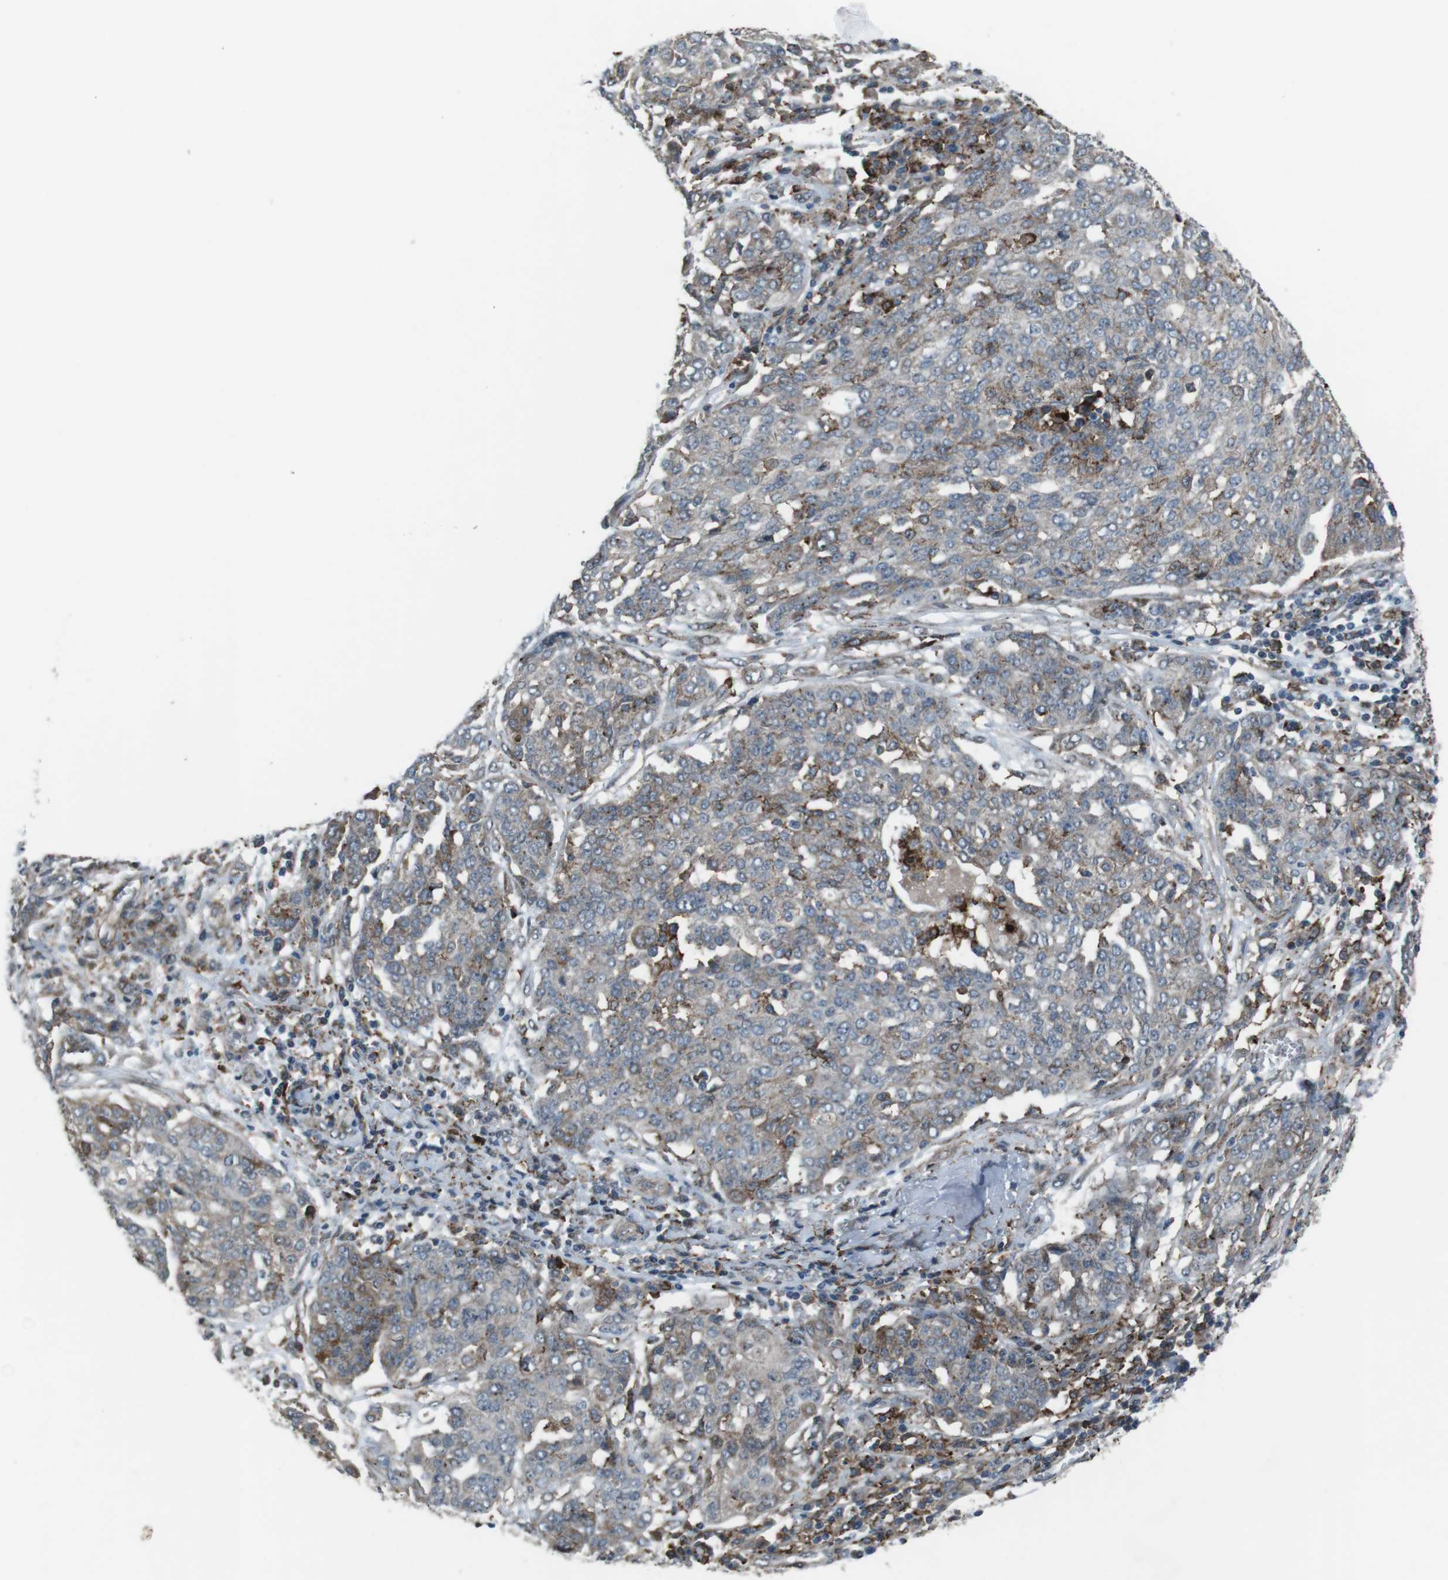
{"staining": {"intensity": "moderate", "quantity": "<25%", "location": "cytoplasmic/membranous"}, "tissue": "ovarian cancer", "cell_type": "Tumor cells", "image_type": "cancer", "snomed": [{"axis": "morphology", "description": "Cystadenocarcinoma, serous, NOS"}, {"axis": "topography", "description": "Soft tissue"}, {"axis": "topography", "description": "Ovary"}], "caption": "This micrograph shows immunohistochemistry (IHC) staining of human ovarian serous cystadenocarcinoma, with low moderate cytoplasmic/membranous positivity in approximately <25% of tumor cells.", "gene": "GDF10", "patient": {"sex": "female", "age": 57}}